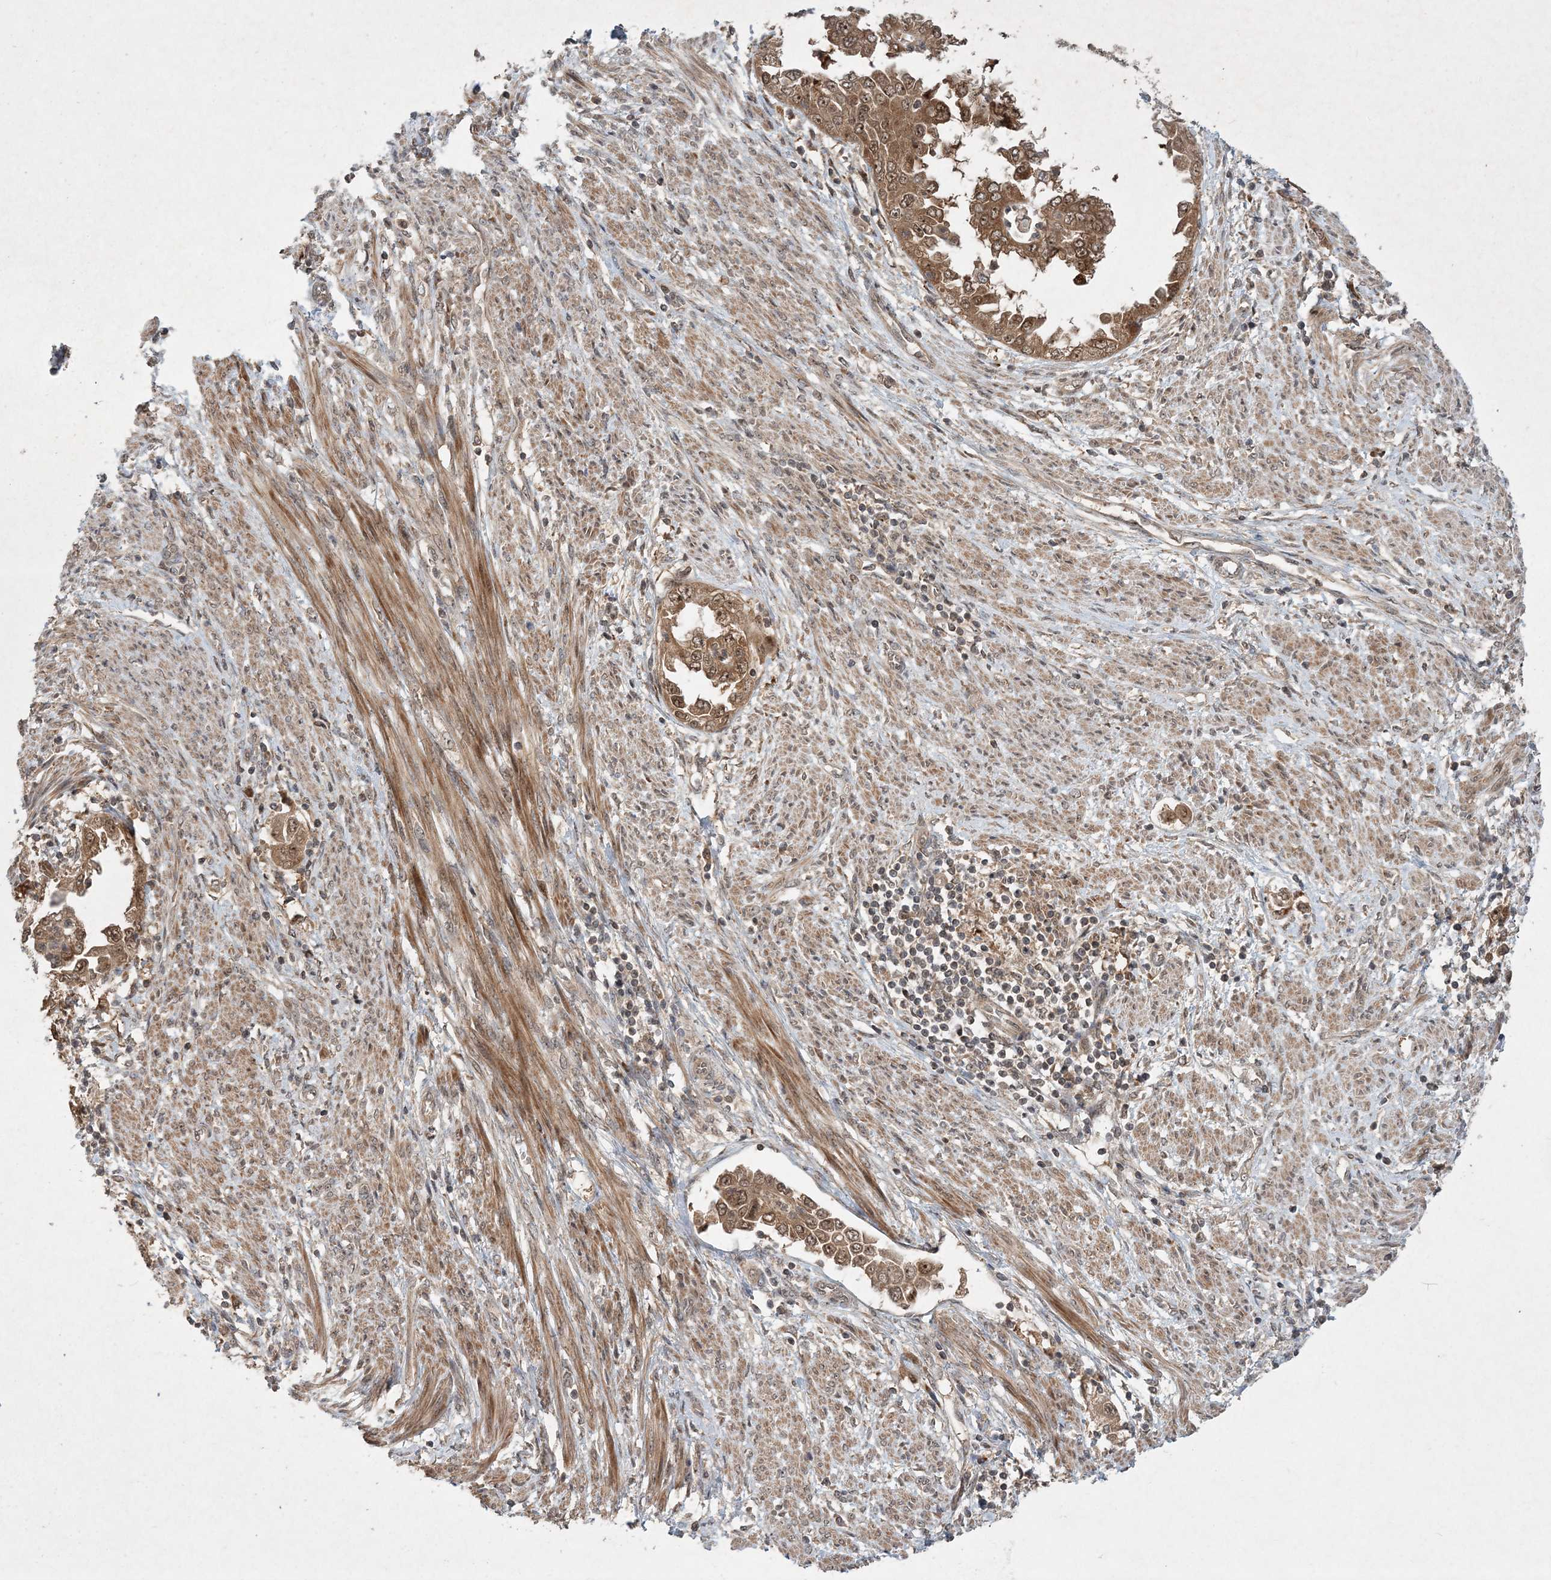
{"staining": {"intensity": "moderate", "quantity": ">75%", "location": "cytoplasmic/membranous,nuclear"}, "tissue": "endometrial cancer", "cell_type": "Tumor cells", "image_type": "cancer", "snomed": [{"axis": "morphology", "description": "Adenocarcinoma, NOS"}, {"axis": "topography", "description": "Endometrium"}], "caption": "IHC image of human endometrial cancer stained for a protein (brown), which reveals medium levels of moderate cytoplasmic/membranous and nuclear positivity in approximately >75% of tumor cells.", "gene": "UBR3", "patient": {"sex": "female", "age": 85}}